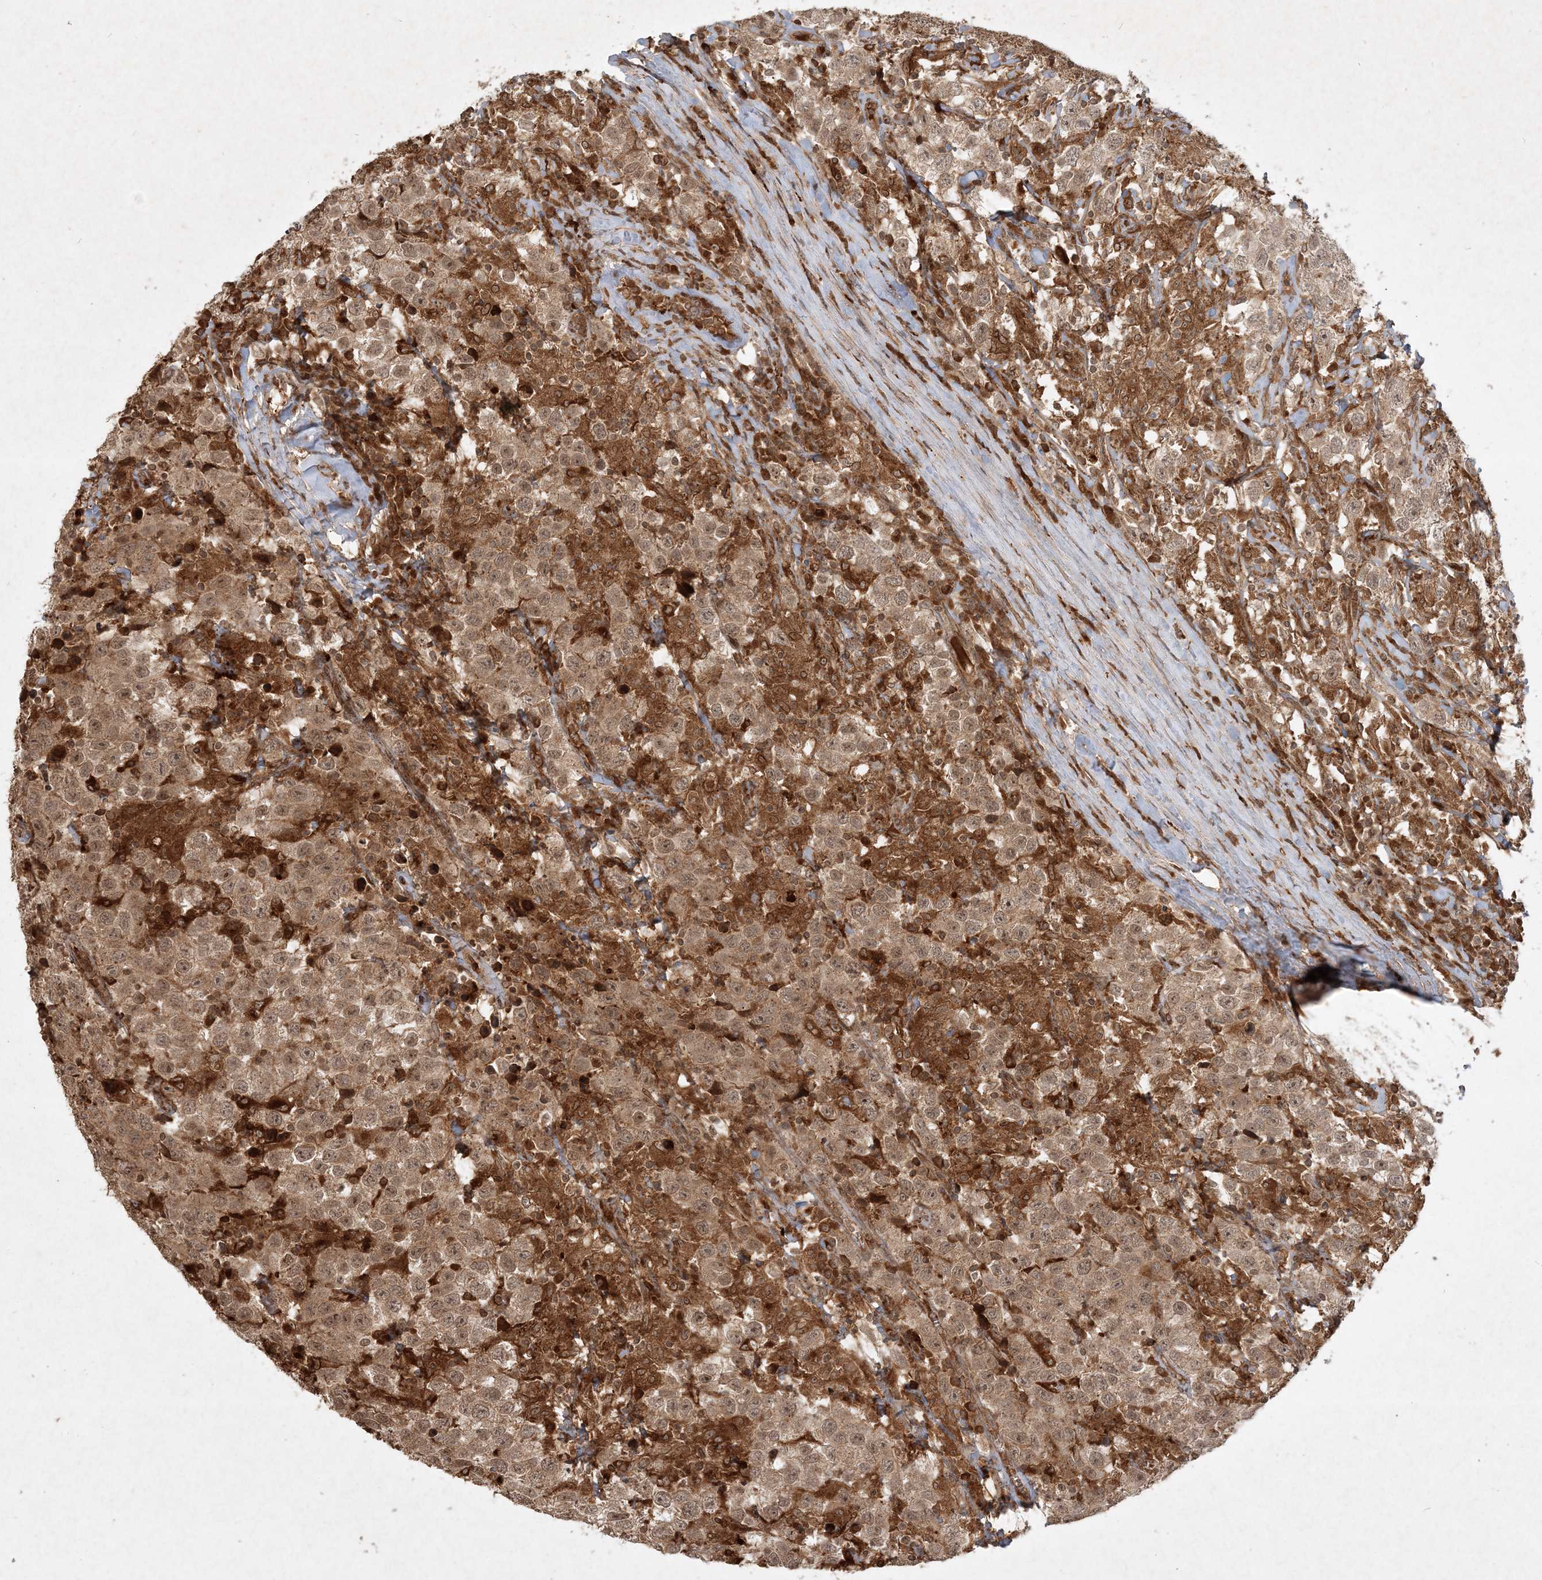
{"staining": {"intensity": "weak", "quantity": ">75%", "location": "cytoplasmic/membranous"}, "tissue": "testis cancer", "cell_type": "Tumor cells", "image_type": "cancer", "snomed": [{"axis": "morphology", "description": "Seminoma, NOS"}, {"axis": "topography", "description": "Testis"}], "caption": "Weak cytoplasmic/membranous staining for a protein is seen in approximately >75% of tumor cells of testis cancer using immunohistochemistry (IHC).", "gene": "NARS1", "patient": {"sex": "male", "age": 41}}